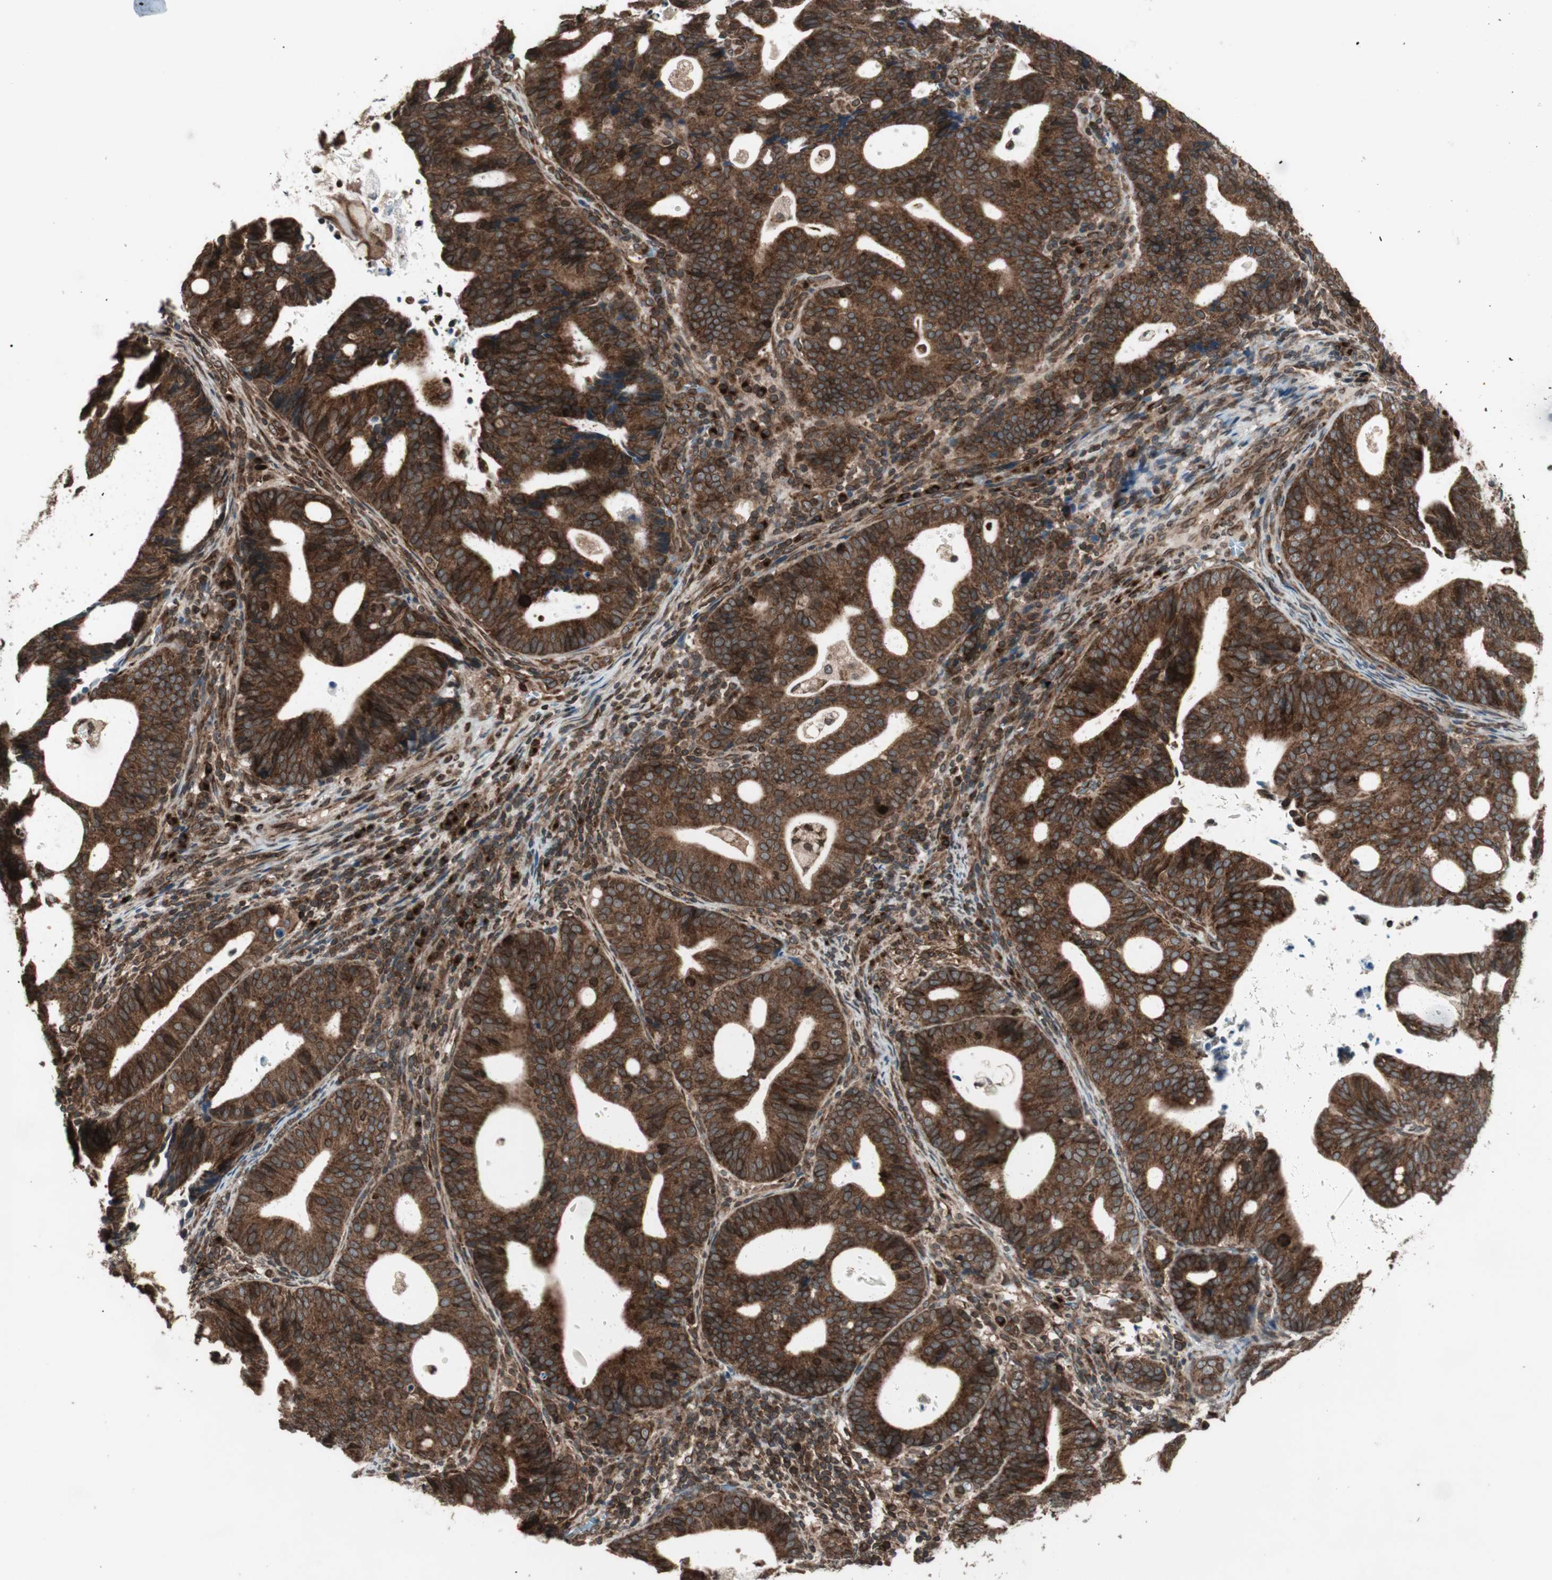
{"staining": {"intensity": "strong", "quantity": ">75%", "location": "cytoplasmic/membranous,nuclear"}, "tissue": "endometrial cancer", "cell_type": "Tumor cells", "image_type": "cancer", "snomed": [{"axis": "morphology", "description": "Adenocarcinoma, NOS"}, {"axis": "topography", "description": "Uterus"}], "caption": "A high-resolution micrograph shows IHC staining of endometrial cancer (adenocarcinoma), which displays strong cytoplasmic/membranous and nuclear expression in approximately >75% of tumor cells. (IHC, brightfield microscopy, high magnification).", "gene": "NUP62", "patient": {"sex": "female", "age": 83}}